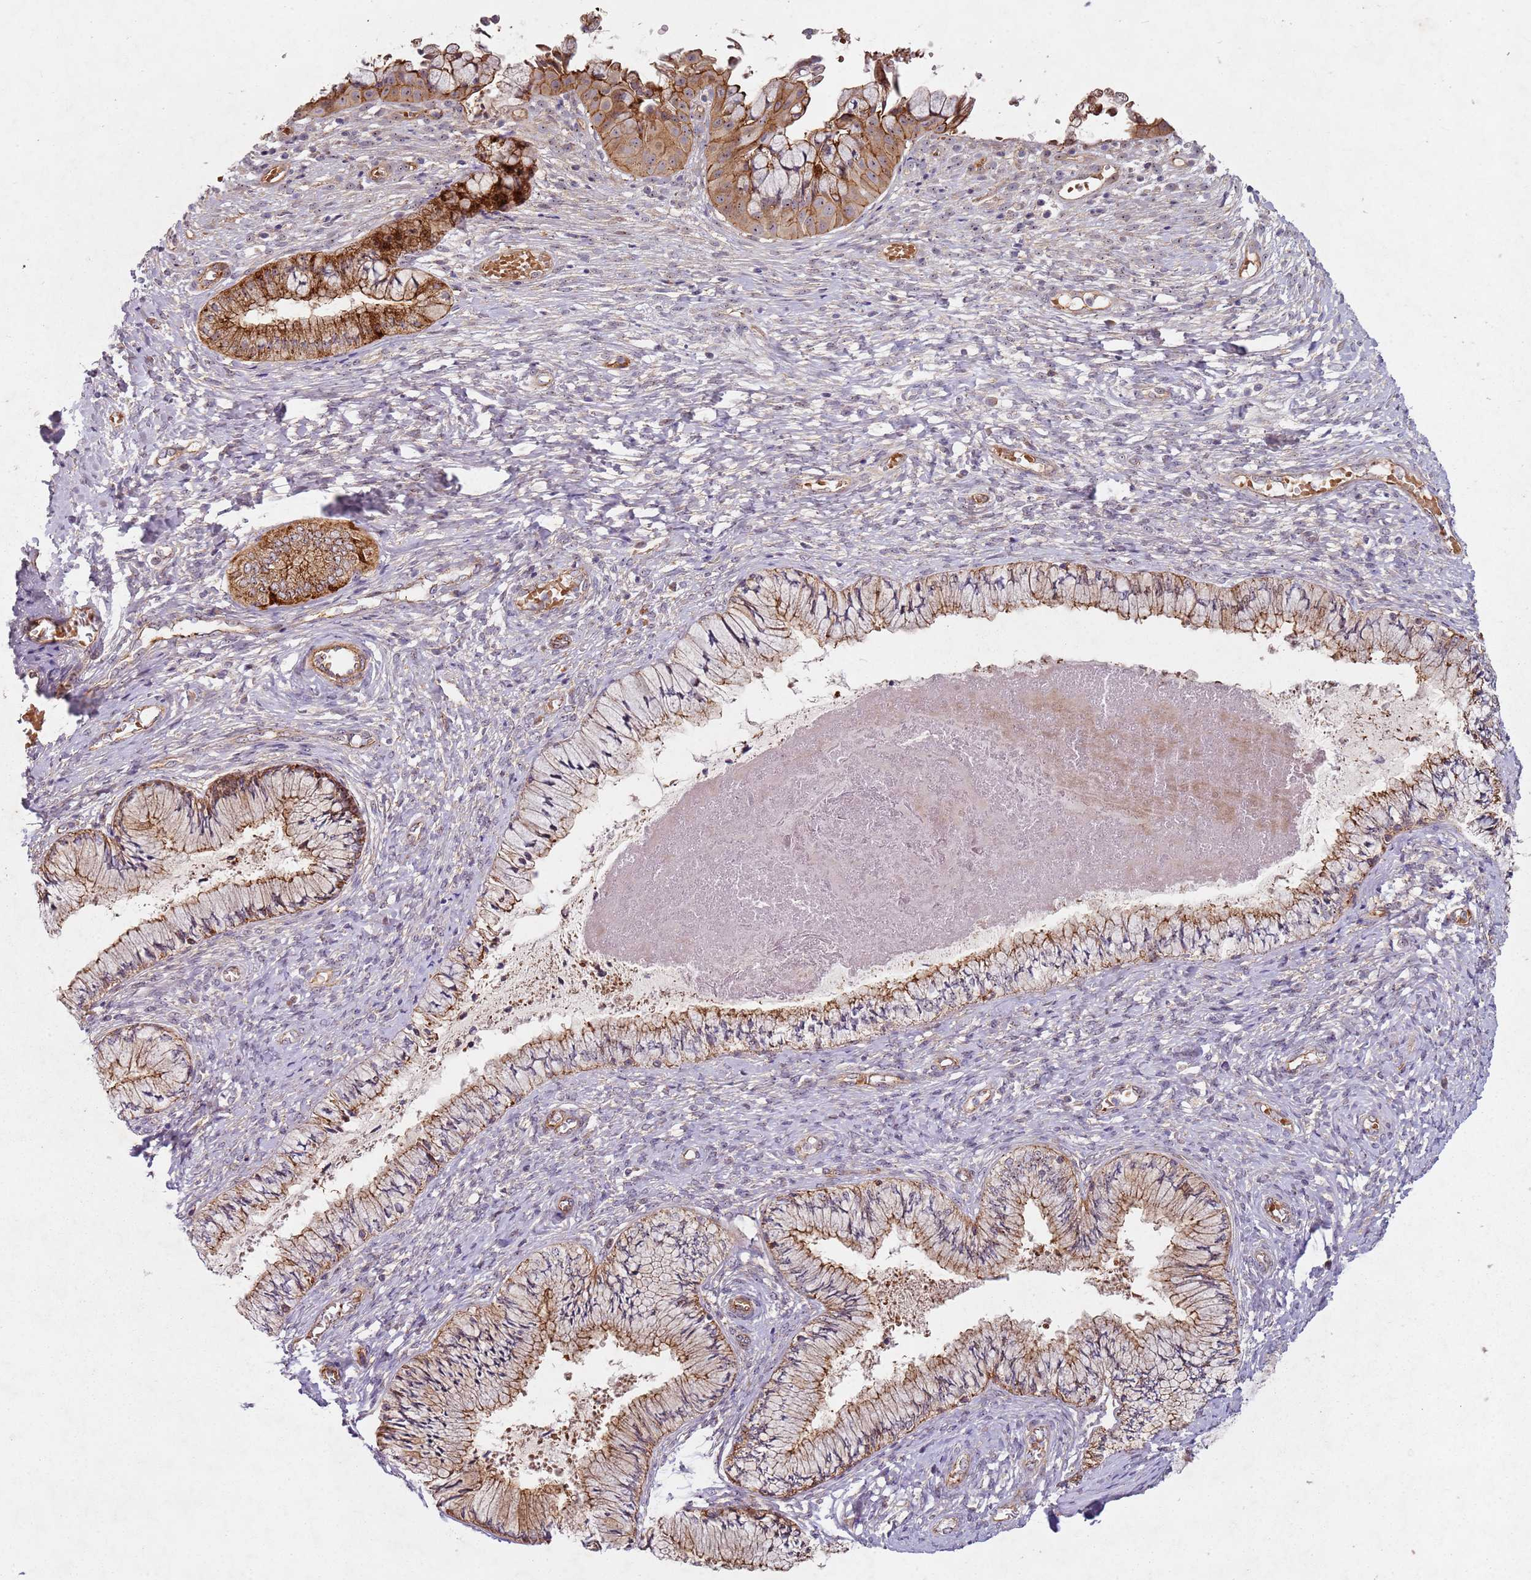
{"staining": {"intensity": "moderate", "quantity": ">75%", "location": "cytoplasmic/membranous"}, "tissue": "cervix", "cell_type": "Glandular cells", "image_type": "normal", "snomed": [{"axis": "morphology", "description": "Normal tissue, NOS"}, {"axis": "topography", "description": "Cervix"}], "caption": "A medium amount of moderate cytoplasmic/membranous positivity is identified in approximately >75% of glandular cells in benign cervix. (DAB IHC with brightfield microscopy, high magnification).", "gene": "C2CD4B", "patient": {"sex": "female", "age": 42}}